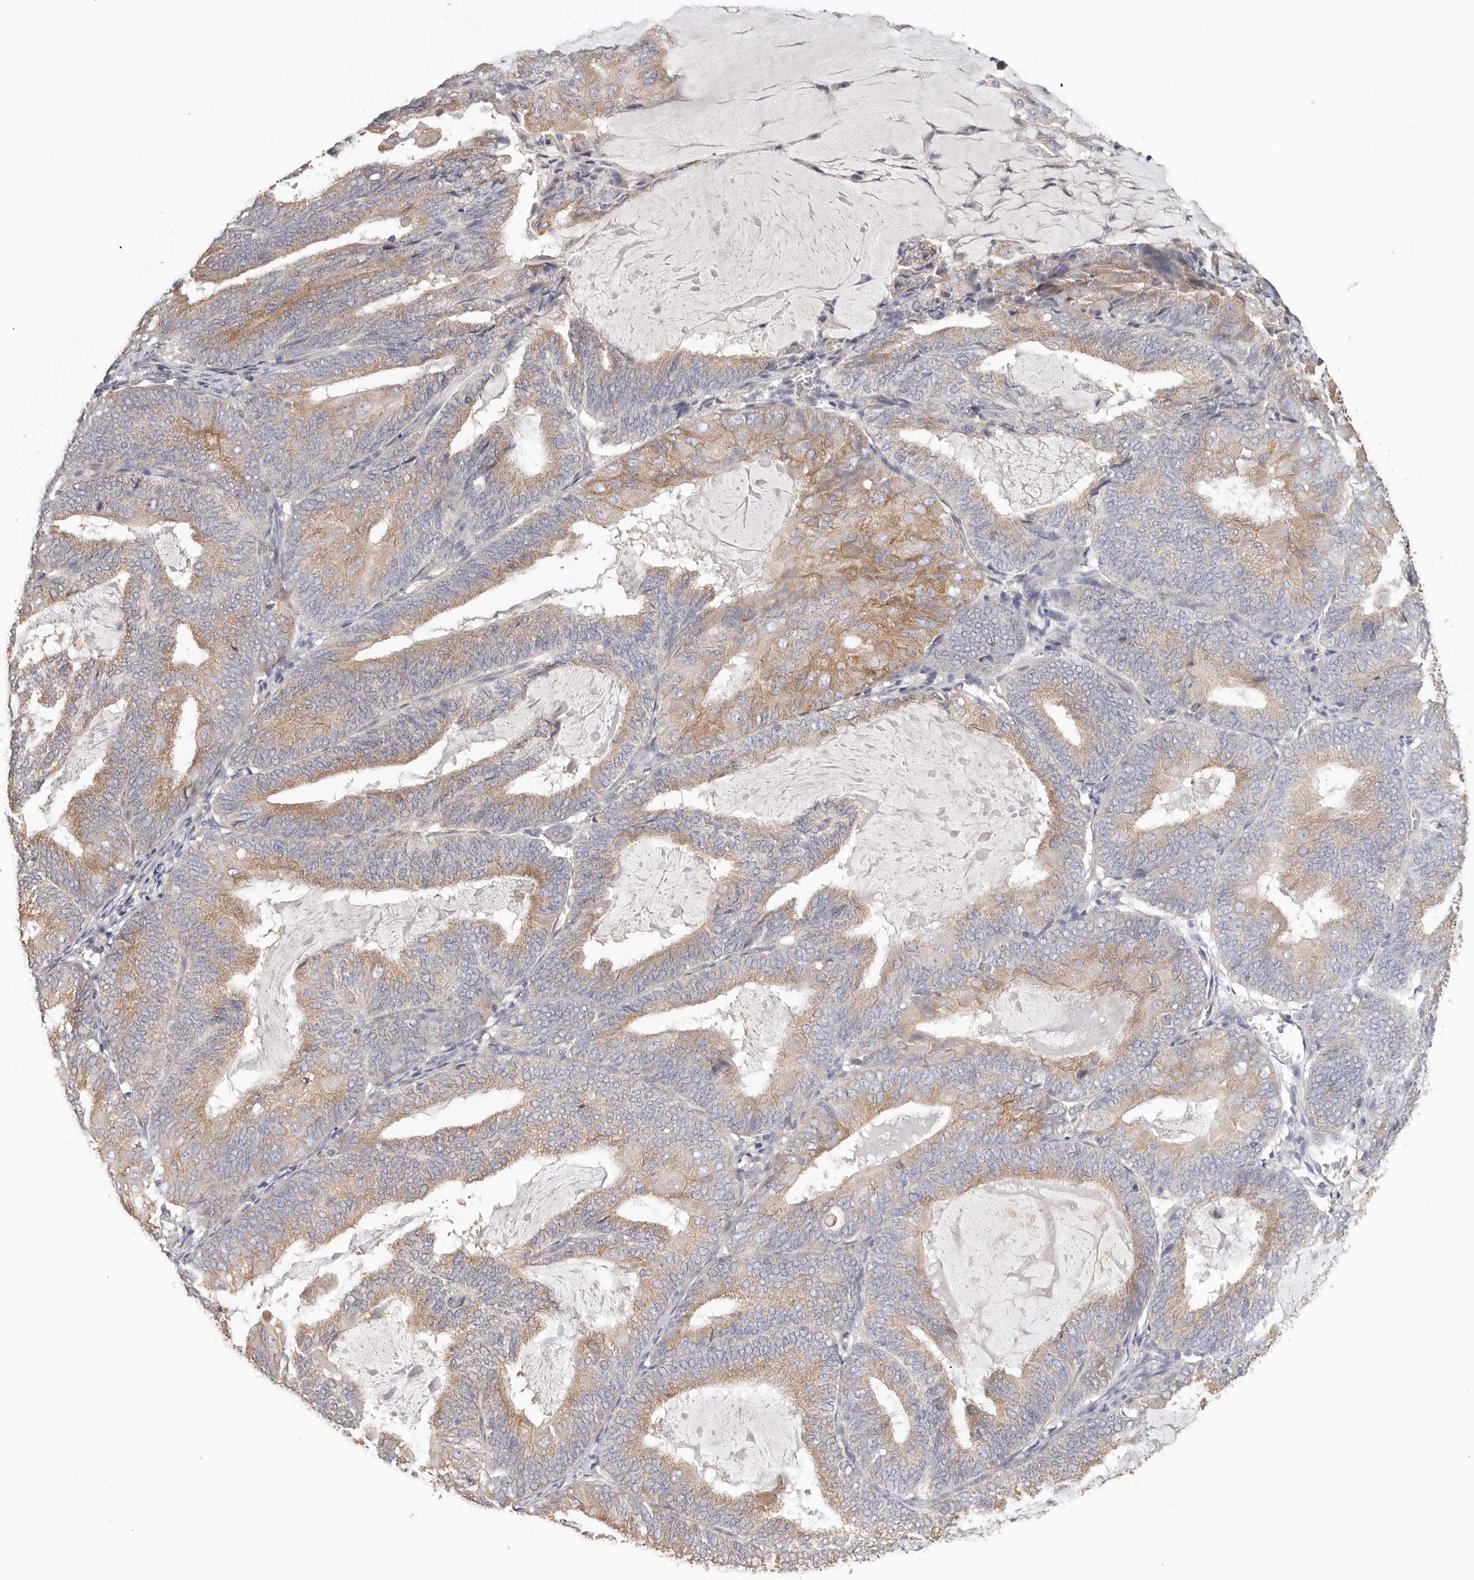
{"staining": {"intensity": "moderate", "quantity": ">75%", "location": "cytoplasmic/membranous"}, "tissue": "endometrial cancer", "cell_type": "Tumor cells", "image_type": "cancer", "snomed": [{"axis": "morphology", "description": "Adenocarcinoma, NOS"}, {"axis": "topography", "description": "Endometrium"}], "caption": "Protein expression analysis of endometrial cancer (adenocarcinoma) shows moderate cytoplasmic/membranous staining in about >75% of tumor cells. Nuclei are stained in blue.", "gene": "AFDN", "patient": {"sex": "female", "age": 81}}